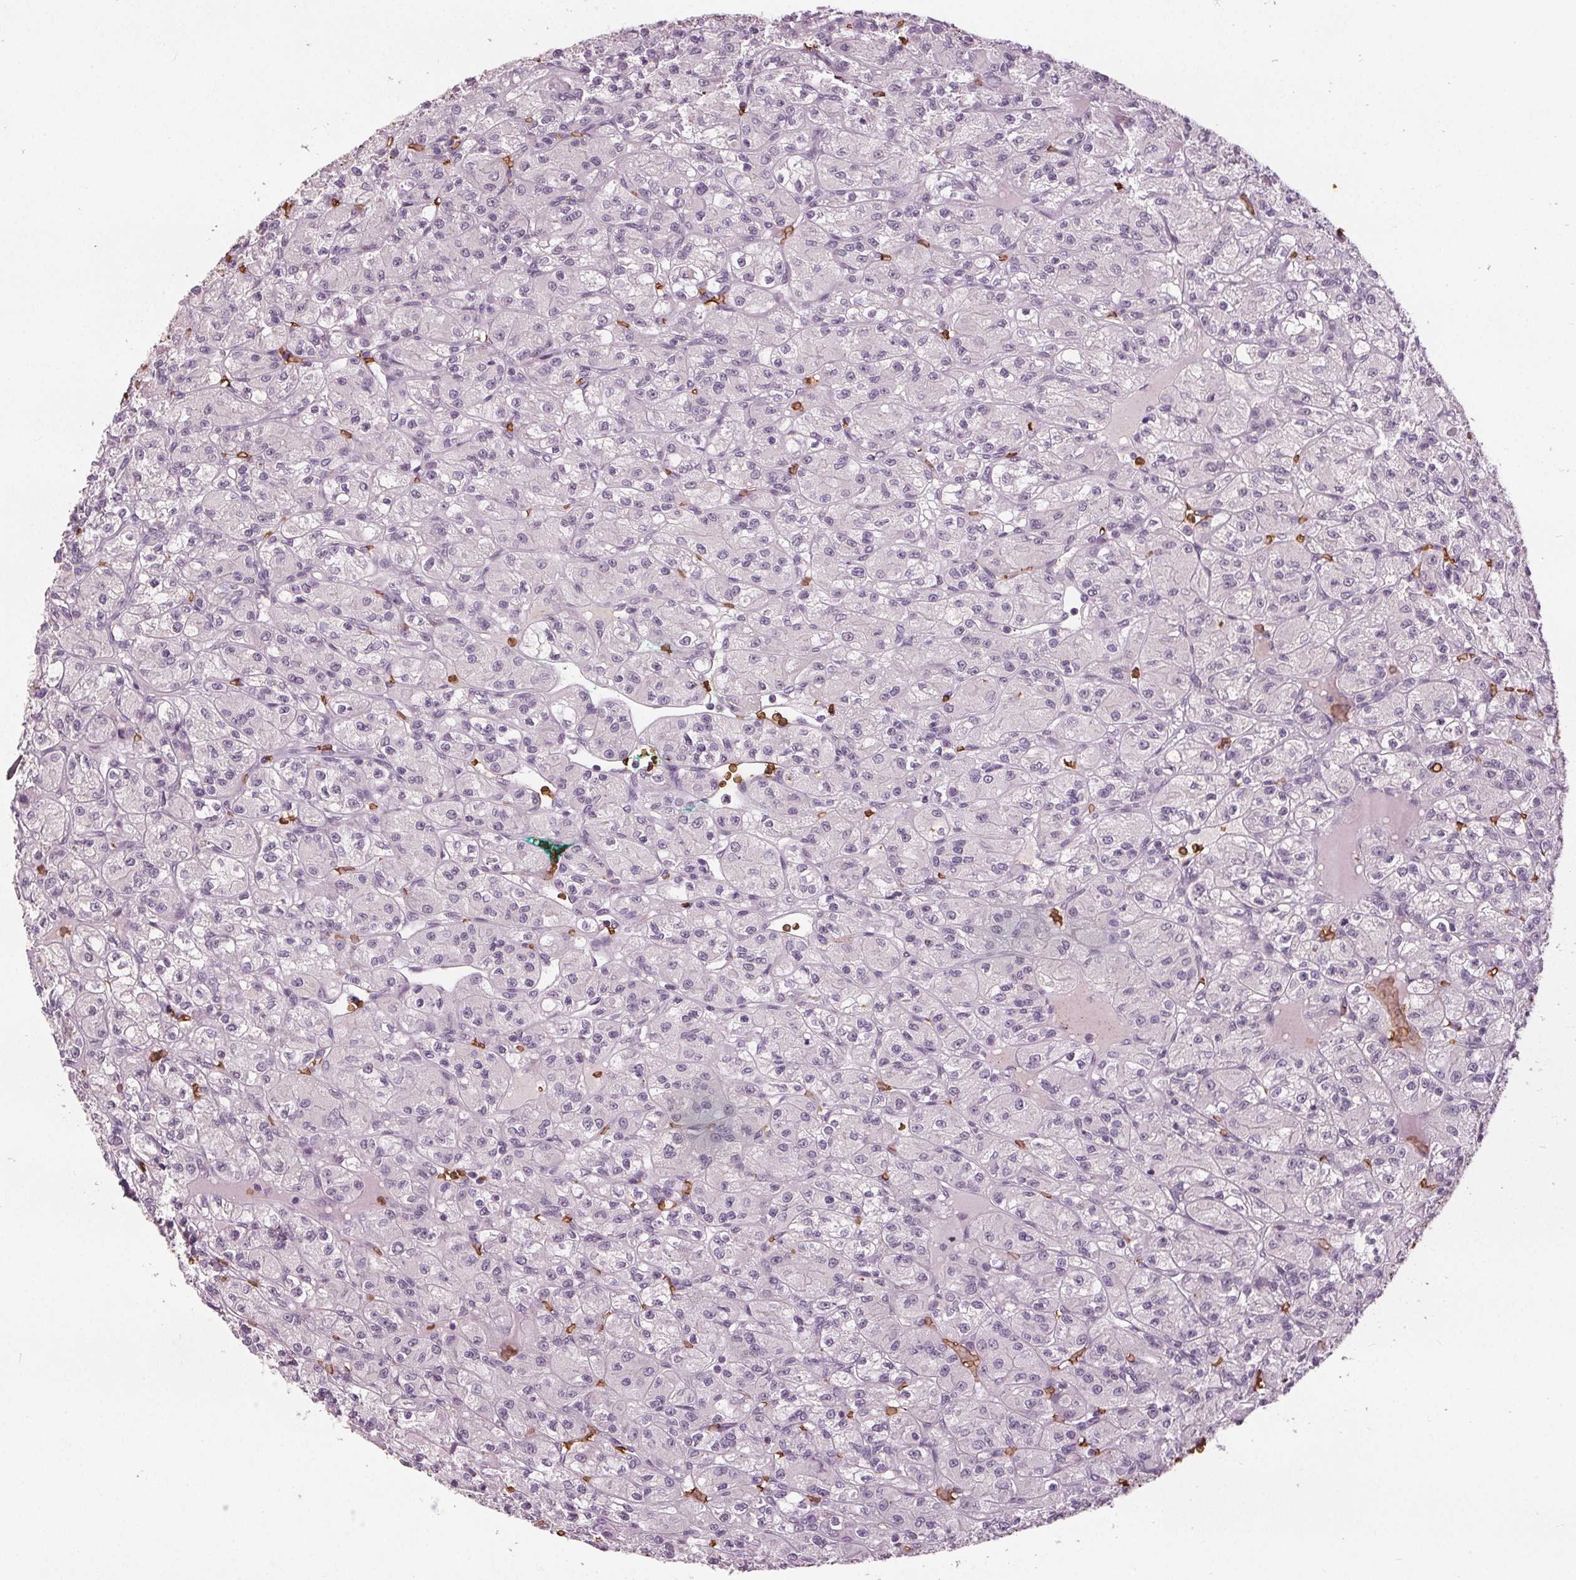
{"staining": {"intensity": "negative", "quantity": "none", "location": "none"}, "tissue": "renal cancer", "cell_type": "Tumor cells", "image_type": "cancer", "snomed": [{"axis": "morphology", "description": "Adenocarcinoma, NOS"}, {"axis": "topography", "description": "Kidney"}], "caption": "Immunohistochemistry of renal cancer (adenocarcinoma) exhibits no expression in tumor cells. The staining is performed using DAB (3,3'-diaminobenzidine) brown chromogen with nuclei counter-stained in using hematoxylin.", "gene": "SLC4A1", "patient": {"sex": "female", "age": 70}}